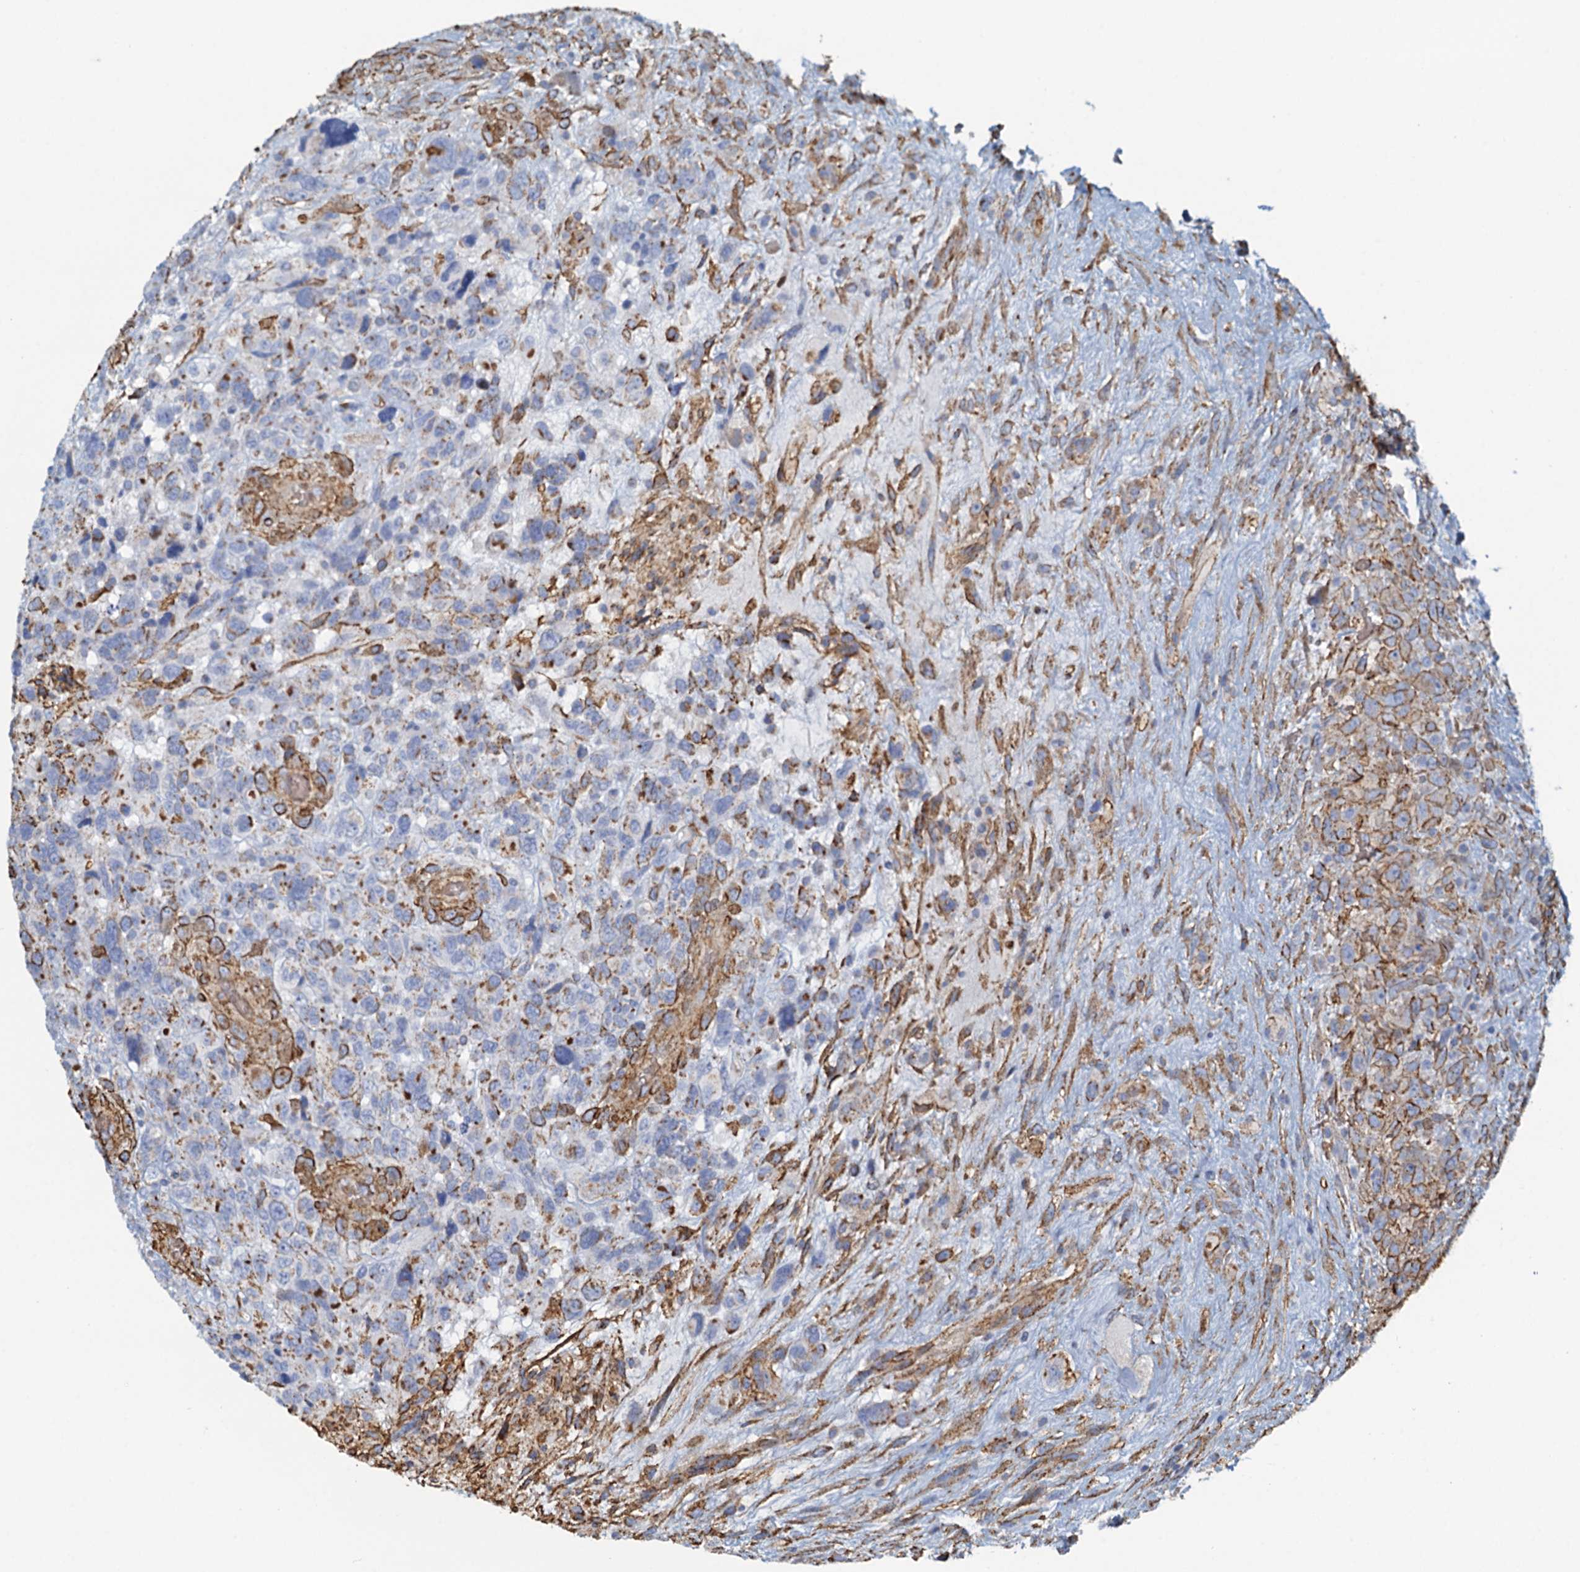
{"staining": {"intensity": "moderate", "quantity": "<25%", "location": "cytoplasmic/membranous"}, "tissue": "glioma", "cell_type": "Tumor cells", "image_type": "cancer", "snomed": [{"axis": "morphology", "description": "Glioma, malignant, High grade"}, {"axis": "topography", "description": "Brain"}], "caption": "IHC (DAB) staining of high-grade glioma (malignant) exhibits moderate cytoplasmic/membranous protein staining in approximately <25% of tumor cells.", "gene": "DGKG", "patient": {"sex": "male", "age": 61}}